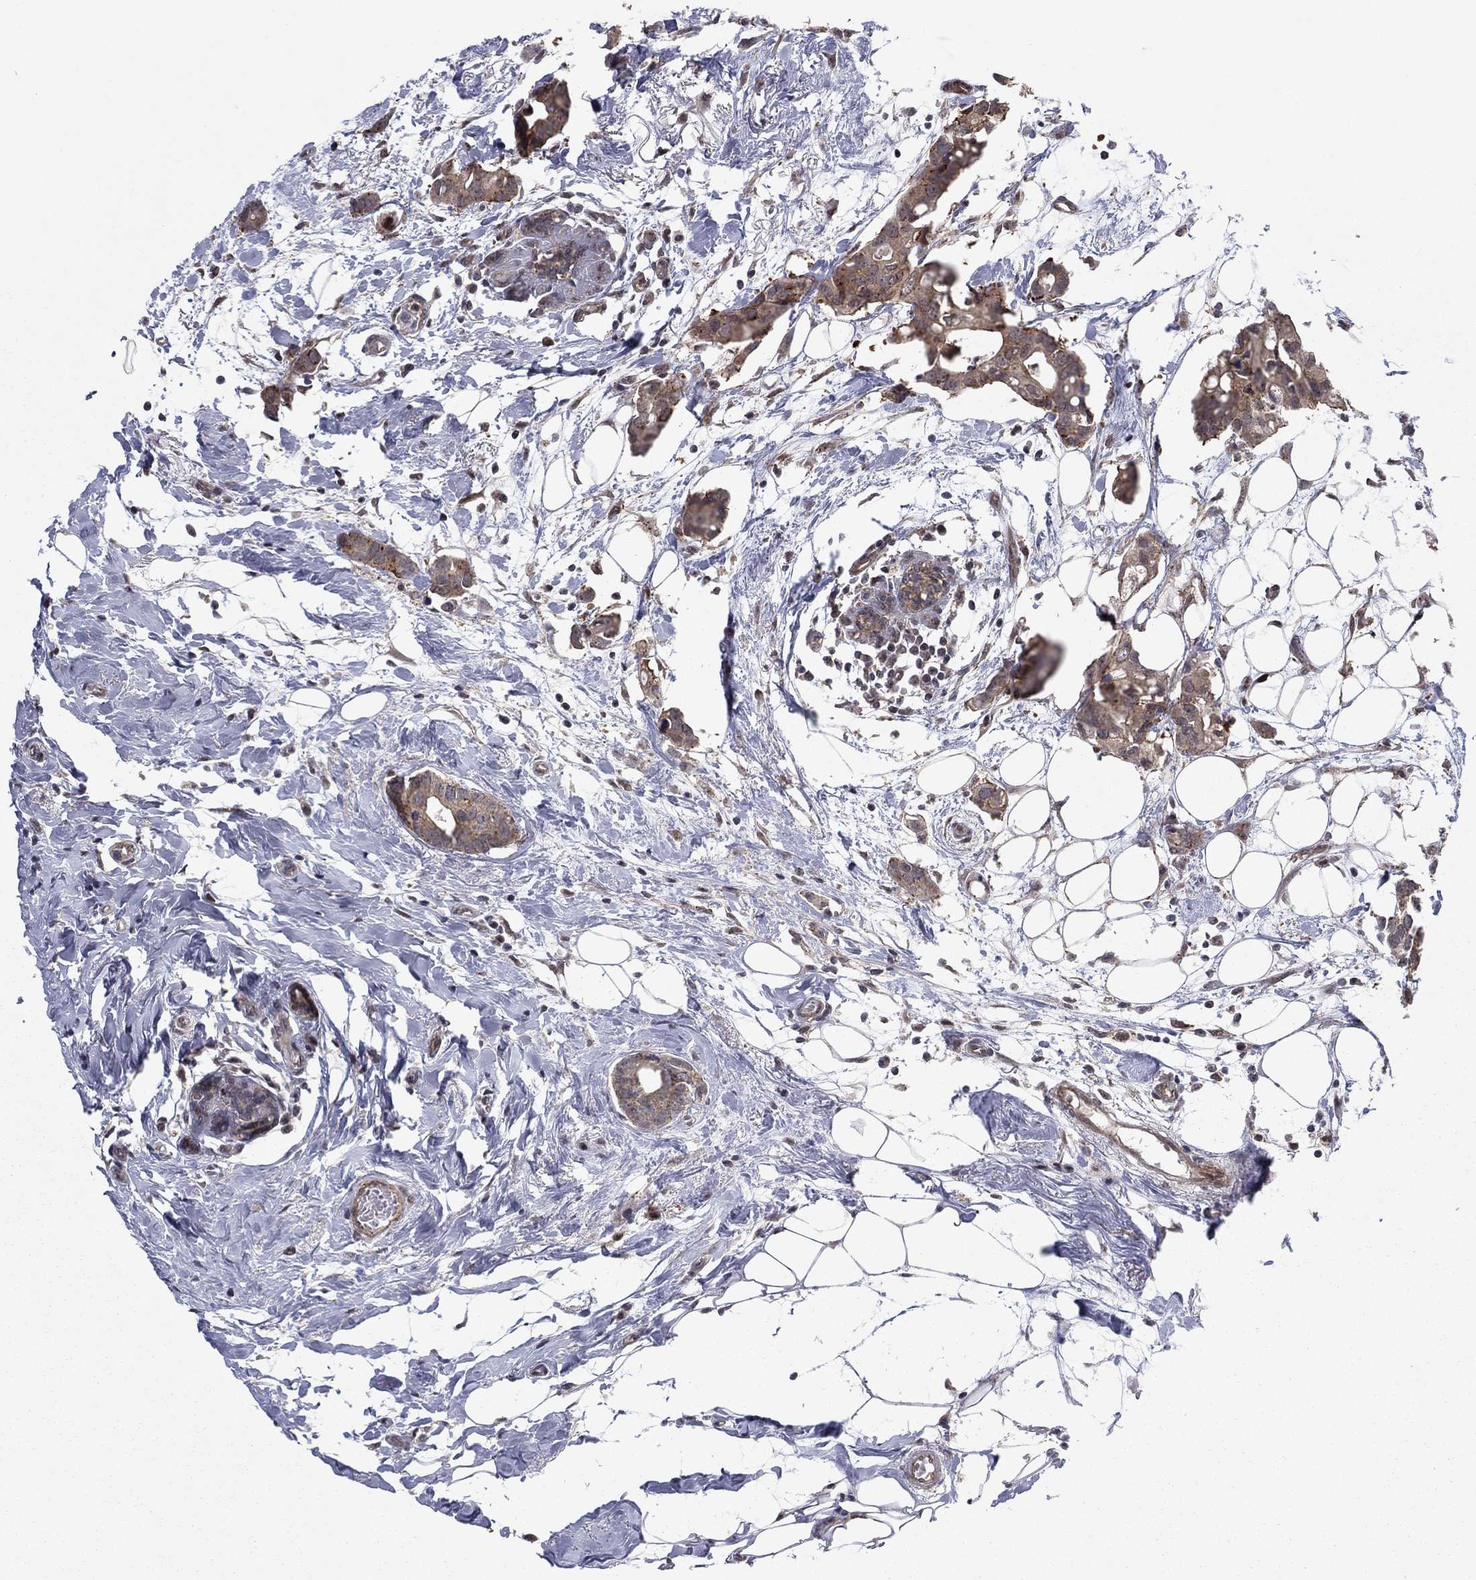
{"staining": {"intensity": "moderate", "quantity": "<25%", "location": "cytoplasmic/membranous"}, "tissue": "breast cancer", "cell_type": "Tumor cells", "image_type": "cancer", "snomed": [{"axis": "morphology", "description": "Duct carcinoma"}, {"axis": "topography", "description": "Breast"}], "caption": "The image exhibits staining of infiltrating ductal carcinoma (breast), revealing moderate cytoplasmic/membranous protein expression (brown color) within tumor cells. (brown staining indicates protein expression, while blue staining denotes nuclei).", "gene": "PSMC1", "patient": {"sex": "female", "age": 83}}